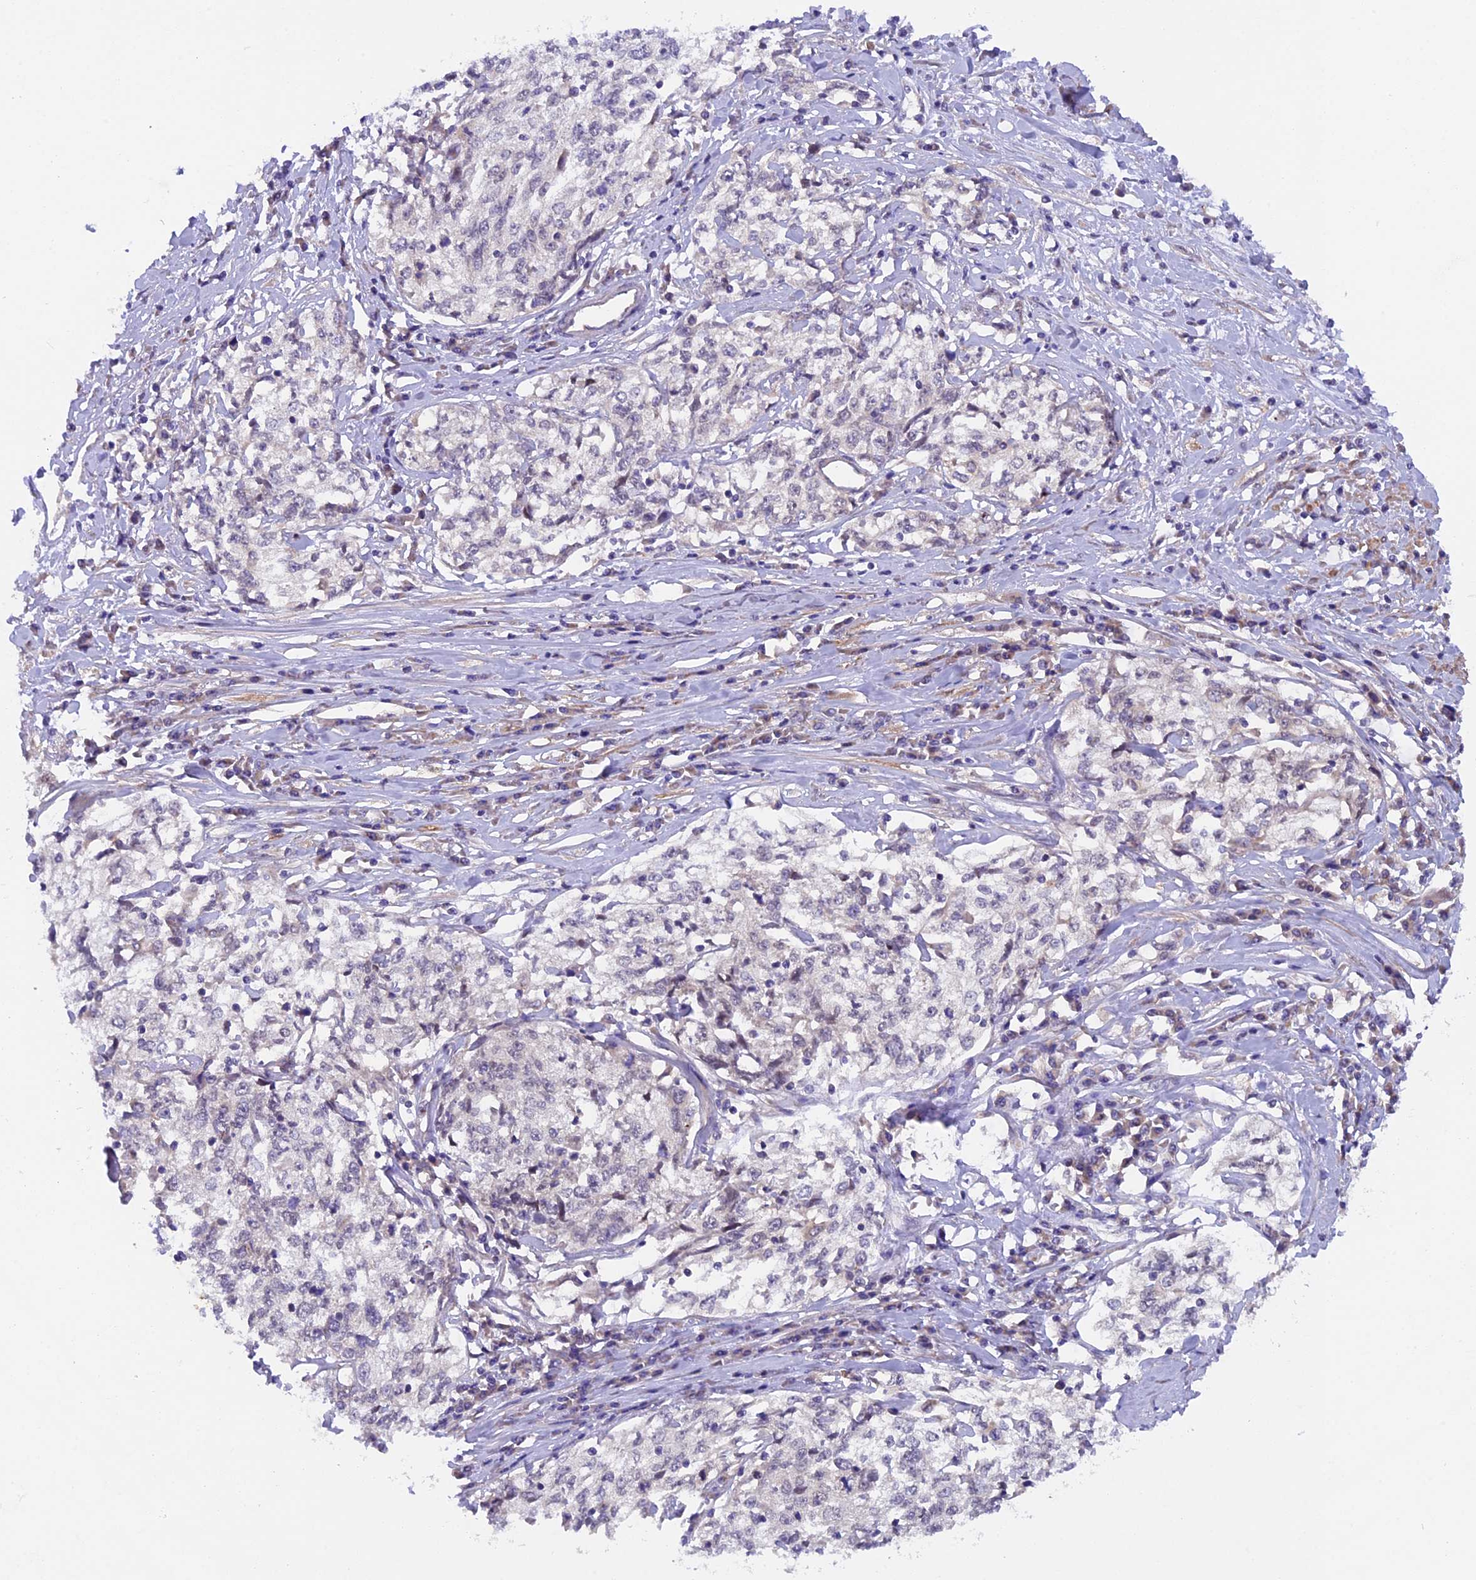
{"staining": {"intensity": "negative", "quantity": "none", "location": "none"}, "tissue": "cervical cancer", "cell_type": "Tumor cells", "image_type": "cancer", "snomed": [{"axis": "morphology", "description": "Squamous cell carcinoma, NOS"}, {"axis": "topography", "description": "Cervix"}], "caption": "A high-resolution image shows immunohistochemistry (IHC) staining of cervical cancer, which demonstrates no significant positivity in tumor cells. The staining is performed using DAB (3,3'-diaminobenzidine) brown chromogen with nuclei counter-stained in using hematoxylin.", "gene": "CCDC9B", "patient": {"sex": "female", "age": 57}}